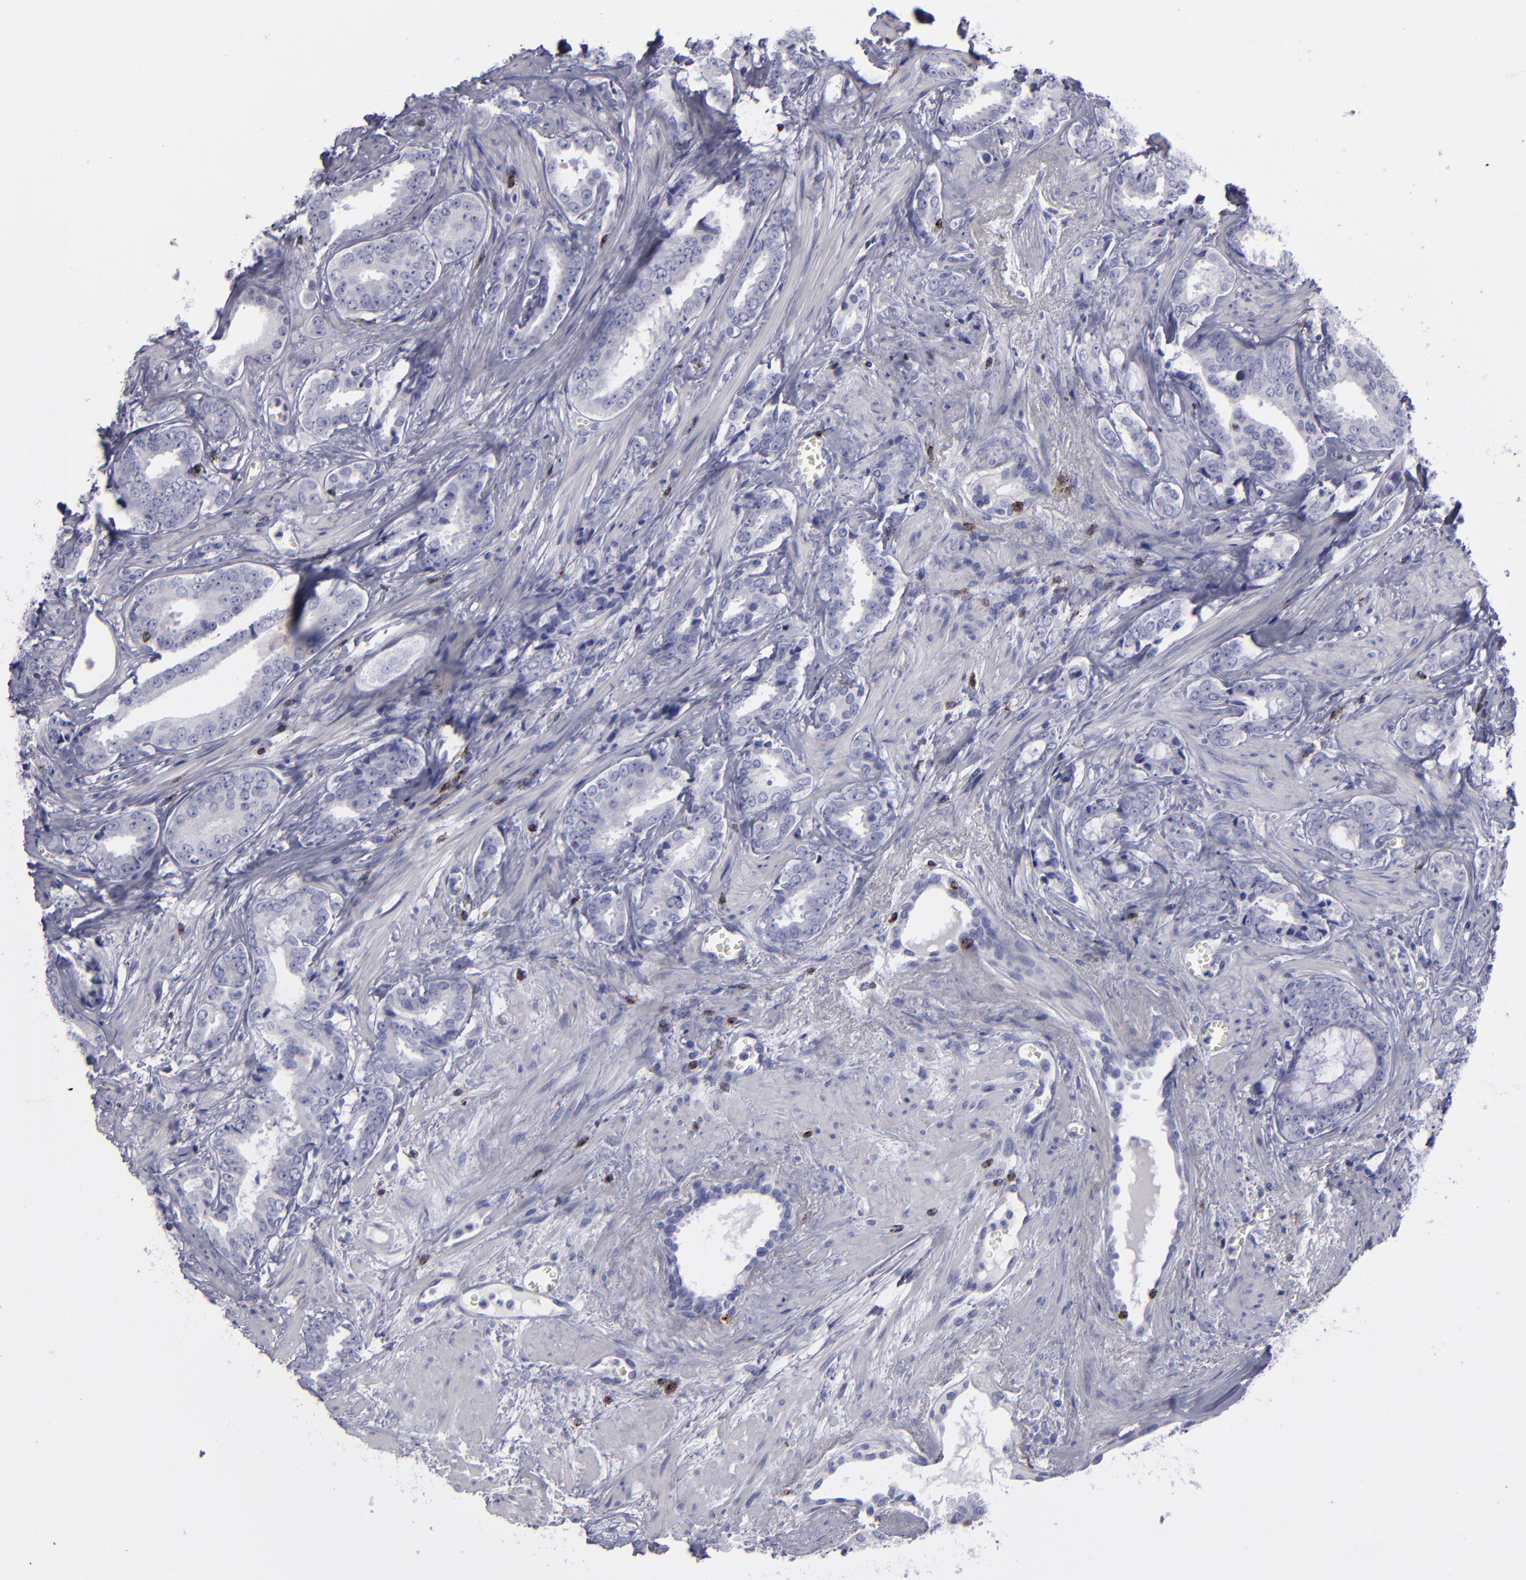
{"staining": {"intensity": "negative", "quantity": "none", "location": "none"}, "tissue": "prostate cancer", "cell_type": "Tumor cells", "image_type": "cancer", "snomed": [{"axis": "morphology", "description": "Adenocarcinoma, Medium grade"}, {"axis": "topography", "description": "Prostate"}], "caption": "IHC of prostate cancer (medium-grade adenocarcinoma) reveals no expression in tumor cells.", "gene": "CD2", "patient": {"sex": "male", "age": 79}}